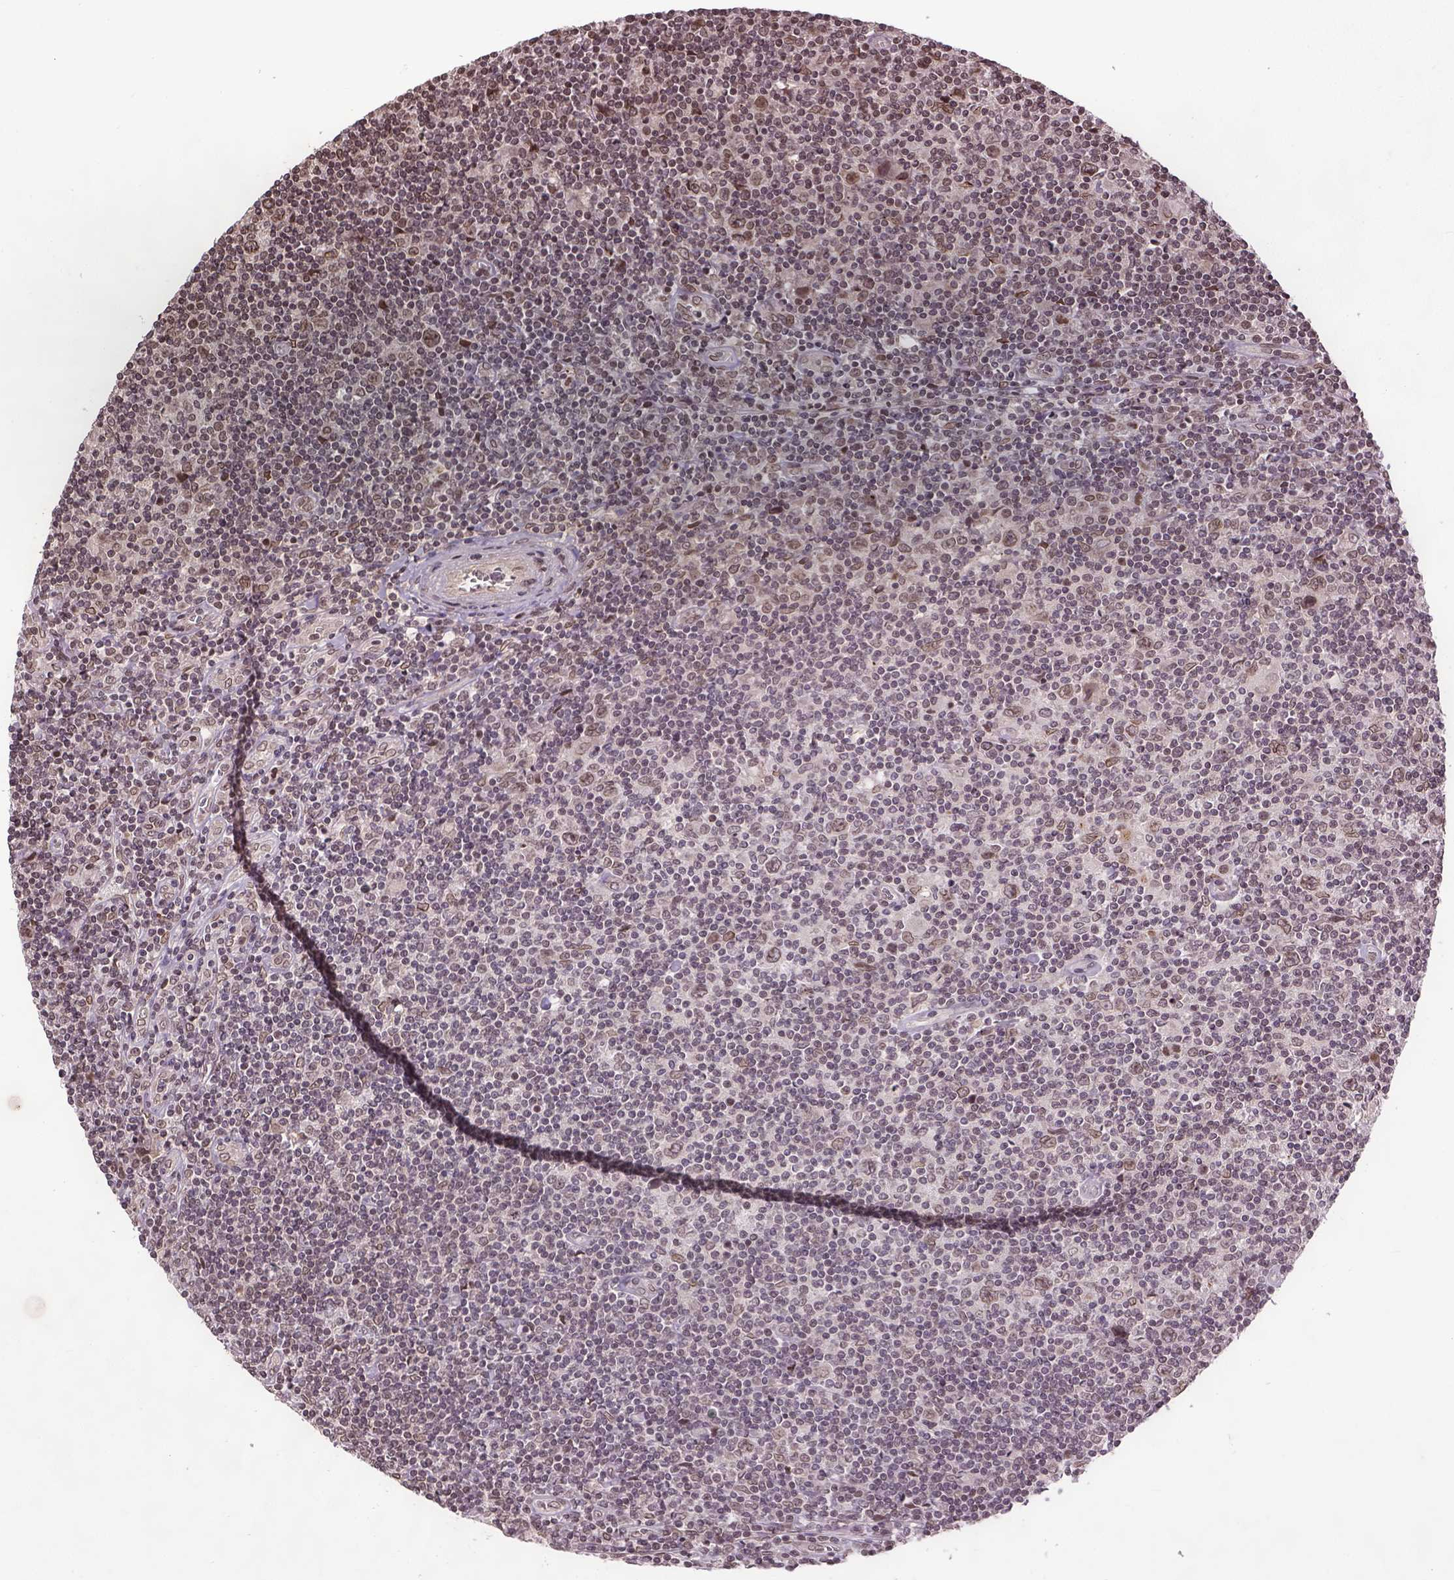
{"staining": {"intensity": "moderate", "quantity": ">75%", "location": "nuclear"}, "tissue": "lymphoma", "cell_type": "Tumor cells", "image_type": "cancer", "snomed": [{"axis": "morphology", "description": "Hodgkin's disease, NOS"}, {"axis": "topography", "description": "Lymph node"}], "caption": "There is medium levels of moderate nuclear expression in tumor cells of lymphoma, as demonstrated by immunohistochemical staining (brown color).", "gene": "BANF1", "patient": {"sex": "male", "age": 40}}